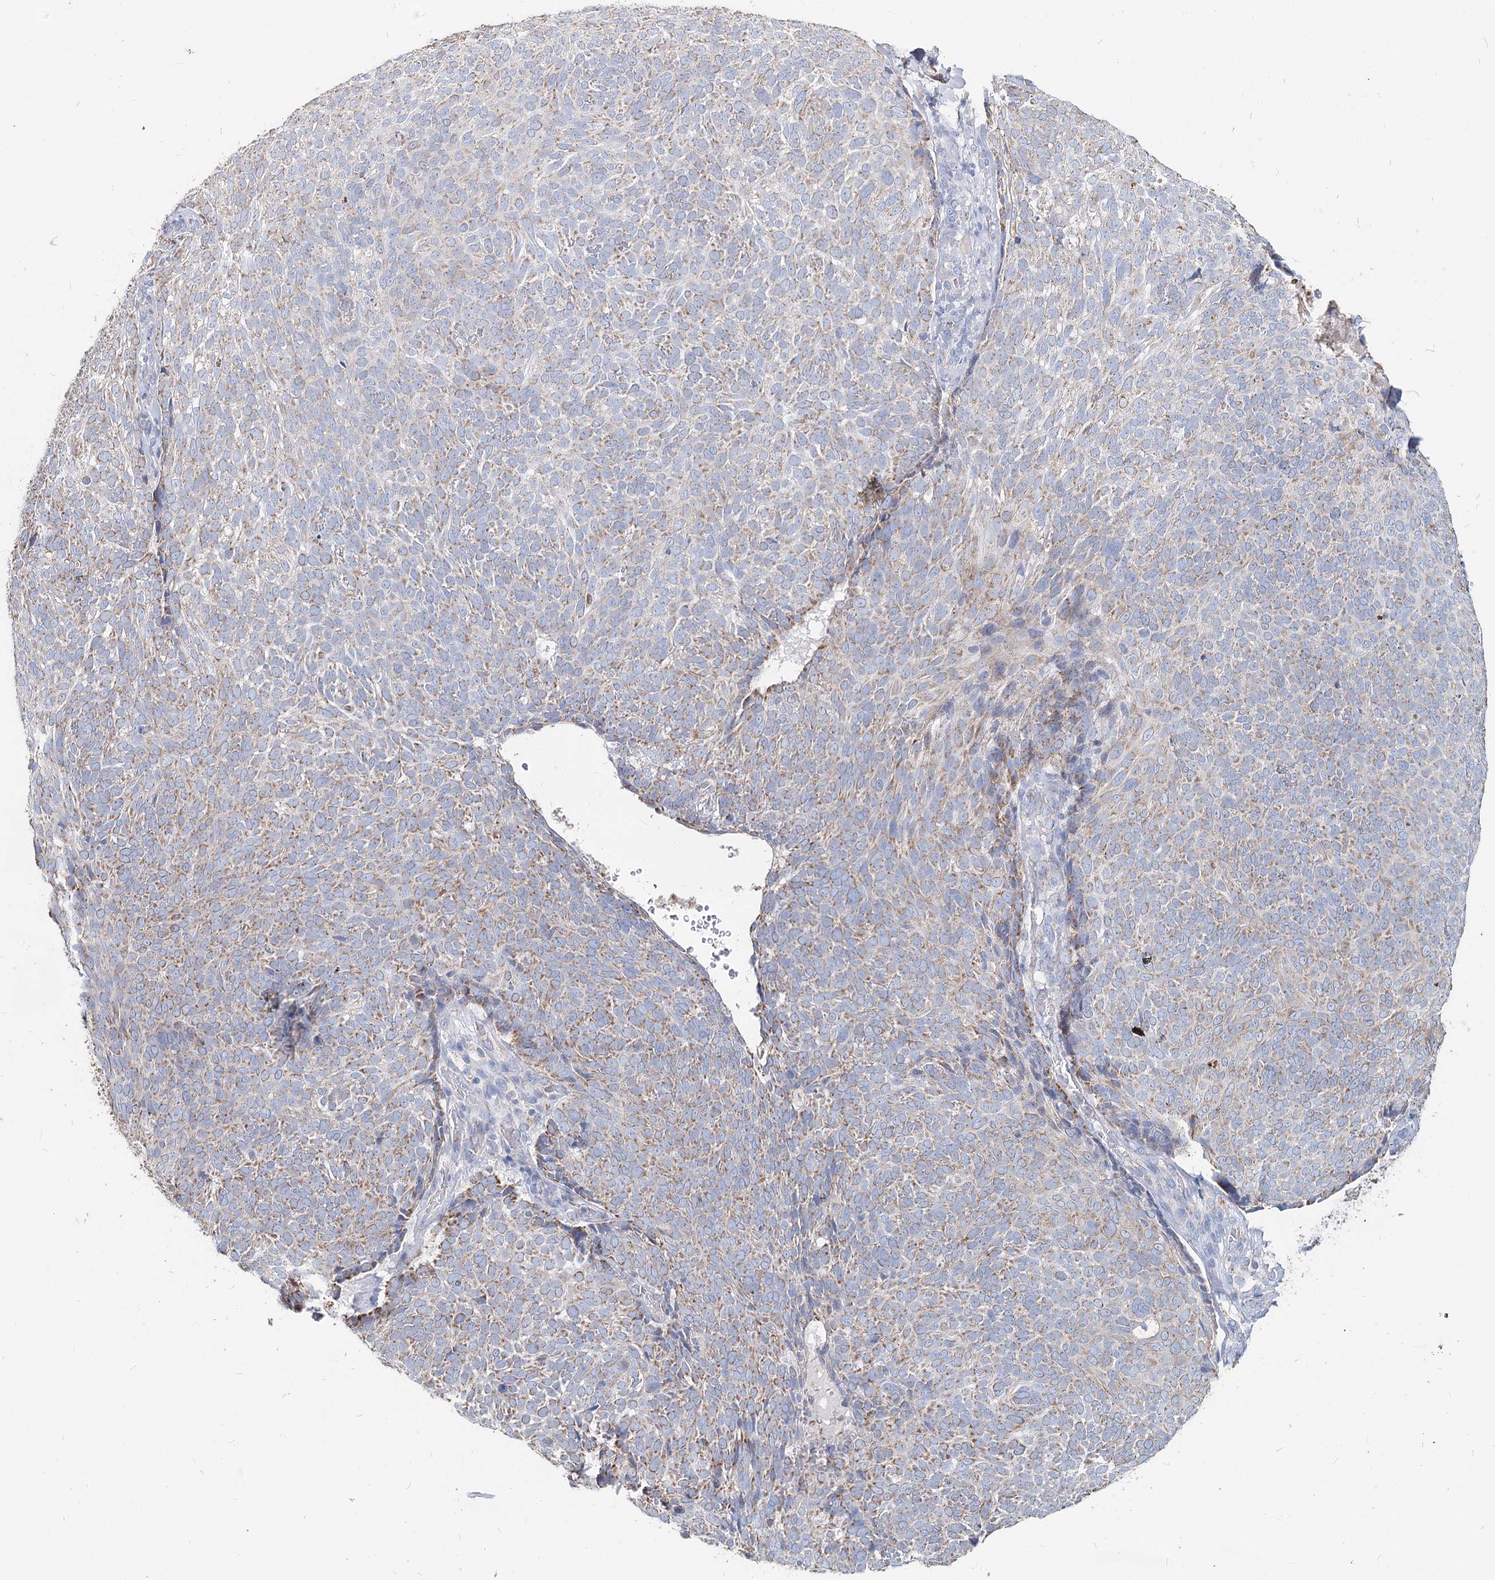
{"staining": {"intensity": "moderate", "quantity": "25%-75%", "location": "cytoplasmic/membranous"}, "tissue": "skin cancer", "cell_type": "Tumor cells", "image_type": "cancer", "snomed": [{"axis": "morphology", "description": "Basal cell carcinoma"}, {"axis": "topography", "description": "Skin"}], "caption": "Moderate cytoplasmic/membranous protein expression is seen in approximately 25%-75% of tumor cells in skin cancer (basal cell carcinoma).", "gene": "MCCC2", "patient": {"sex": "male", "age": 85}}